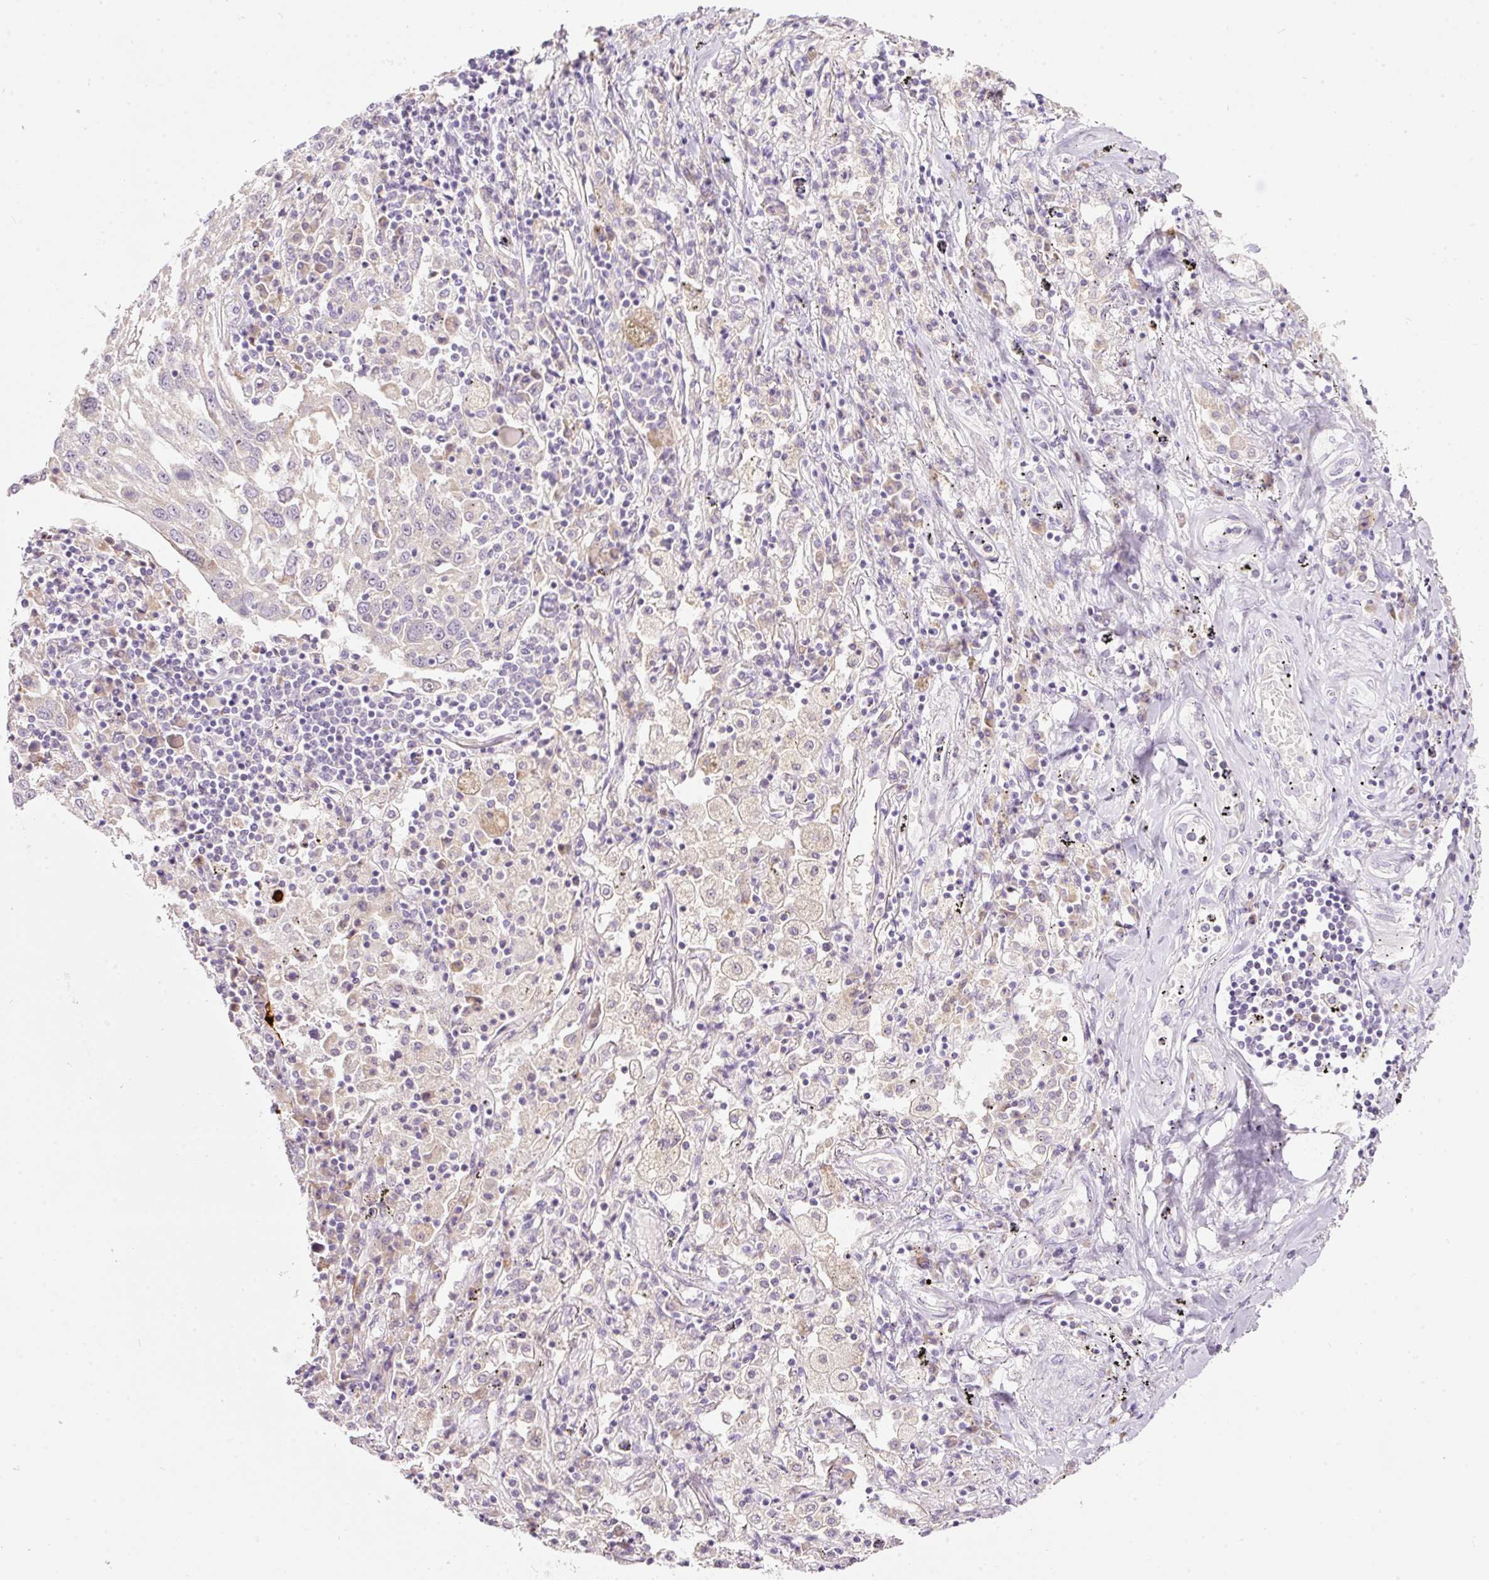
{"staining": {"intensity": "negative", "quantity": "none", "location": "none"}, "tissue": "lung cancer", "cell_type": "Tumor cells", "image_type": "cancer", "snomed": [{"axis": "morphology", "description": "Squamous cell carcinoma, NOS"}, {"axis": "topography", "description": "Lung"}], "caption": "Immunohistochemistry photomicrograph of lung cancer stained for a protein (brown), which shows no positivity in tumor cells.", "gene": "RSPO2", "patient": {"sex": "male", "age": 65}}